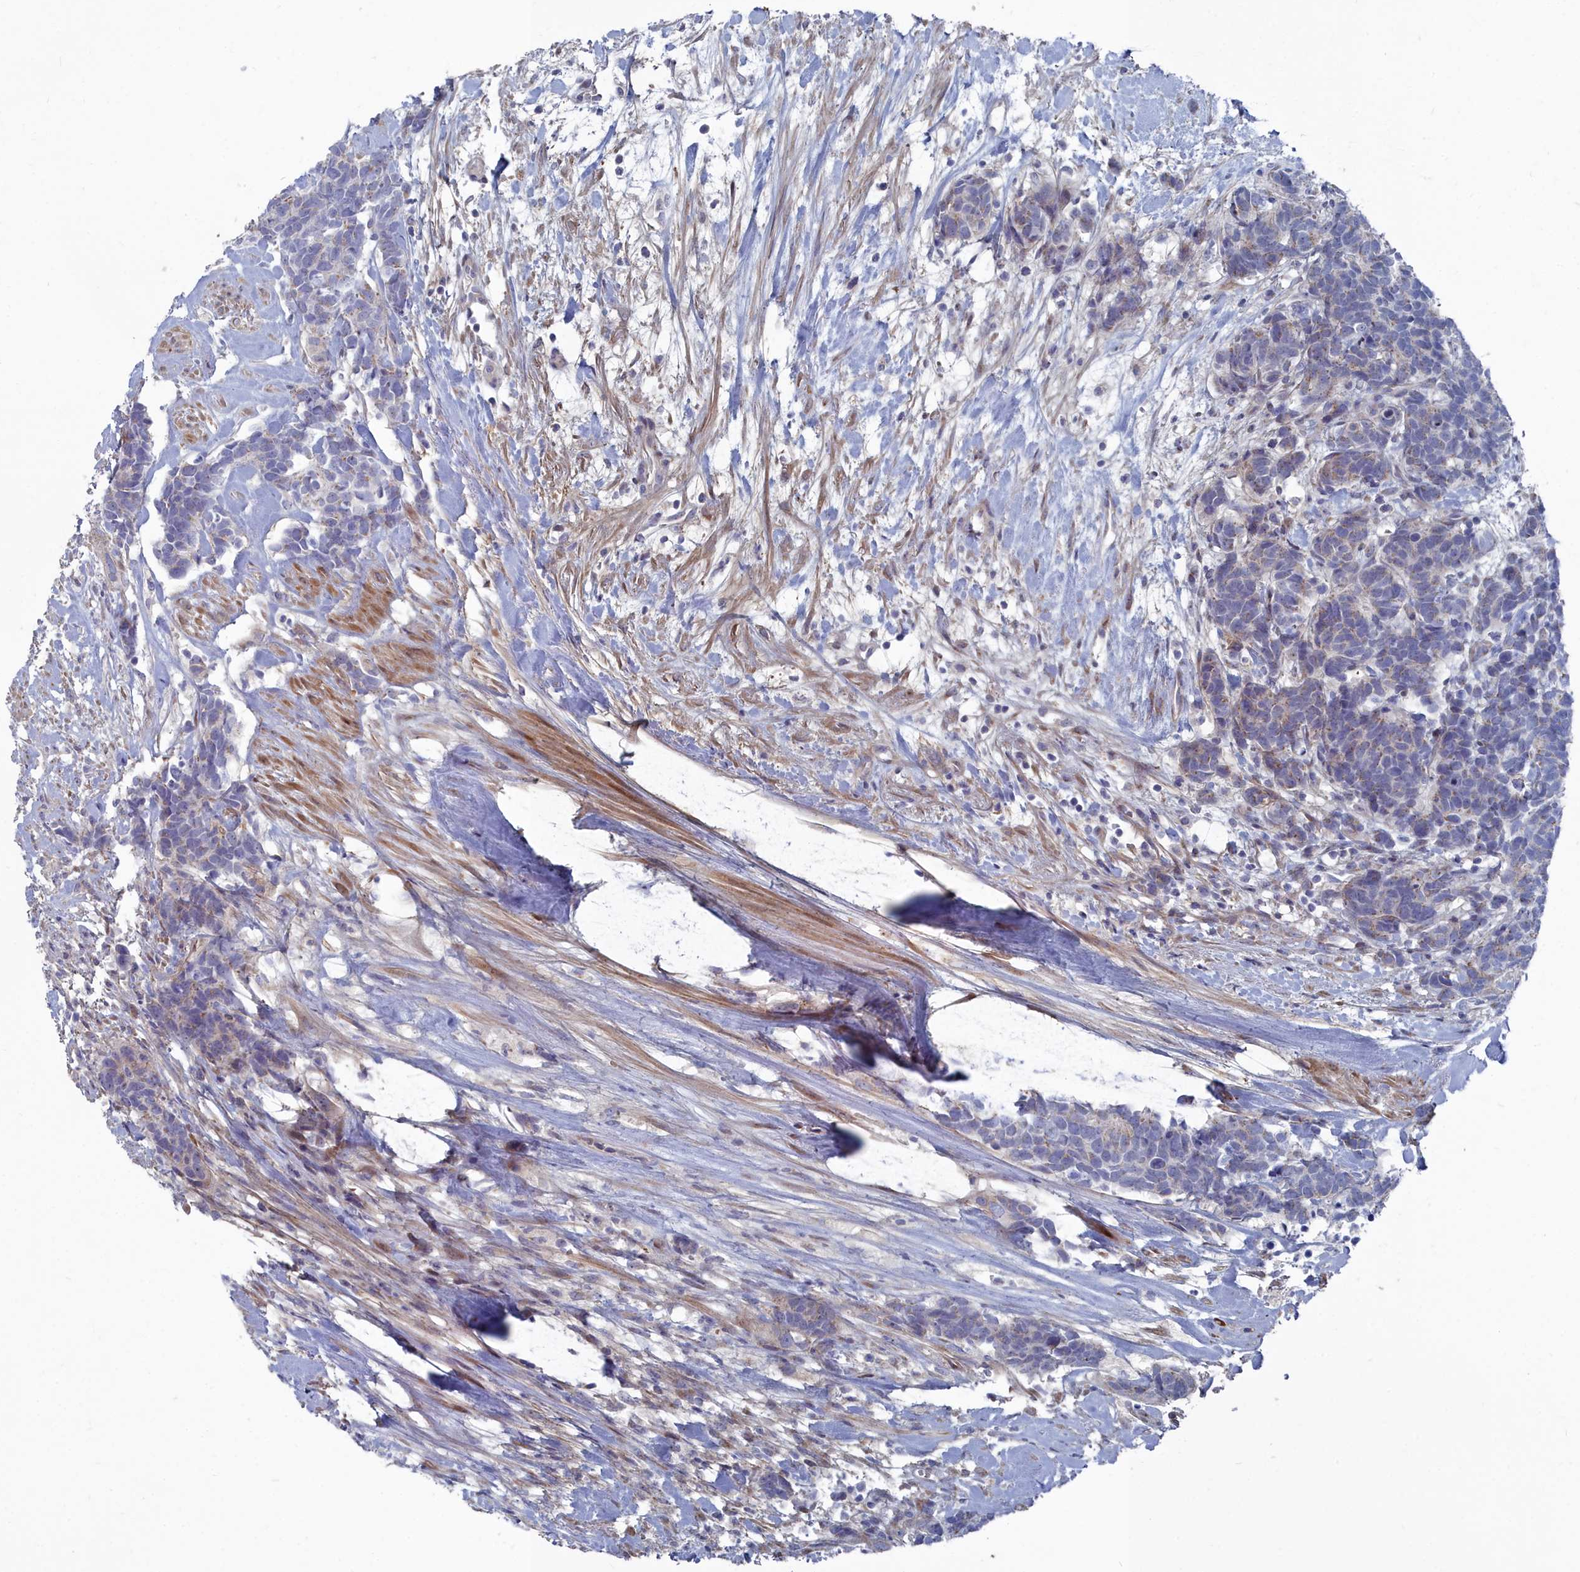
{"staining": {"intensity": "weak", "quantity": "25%-75%", "location": "cytoplasmic/membranous"}, "tissue": "carcinoid", "cell_type": "Tumor cells", "image_type": "cancer", "snomed": [{"axis": "morphology", "description": "Carcinoma, NOS"}, {"axis": "morphology", "description": "Carcinoid, malignant, NOS"}, {"axis": "topography", "description": "Prostate"}], "caption": "A brown stain labels weak cytoplasmic/membranous expression of a protein in human malignant carcinoid tumor cells. (IHC, brightfield microscopy, high magnification).", "gene": "SHISAL2A", "patient": {"sex": "male", "age": 57}}